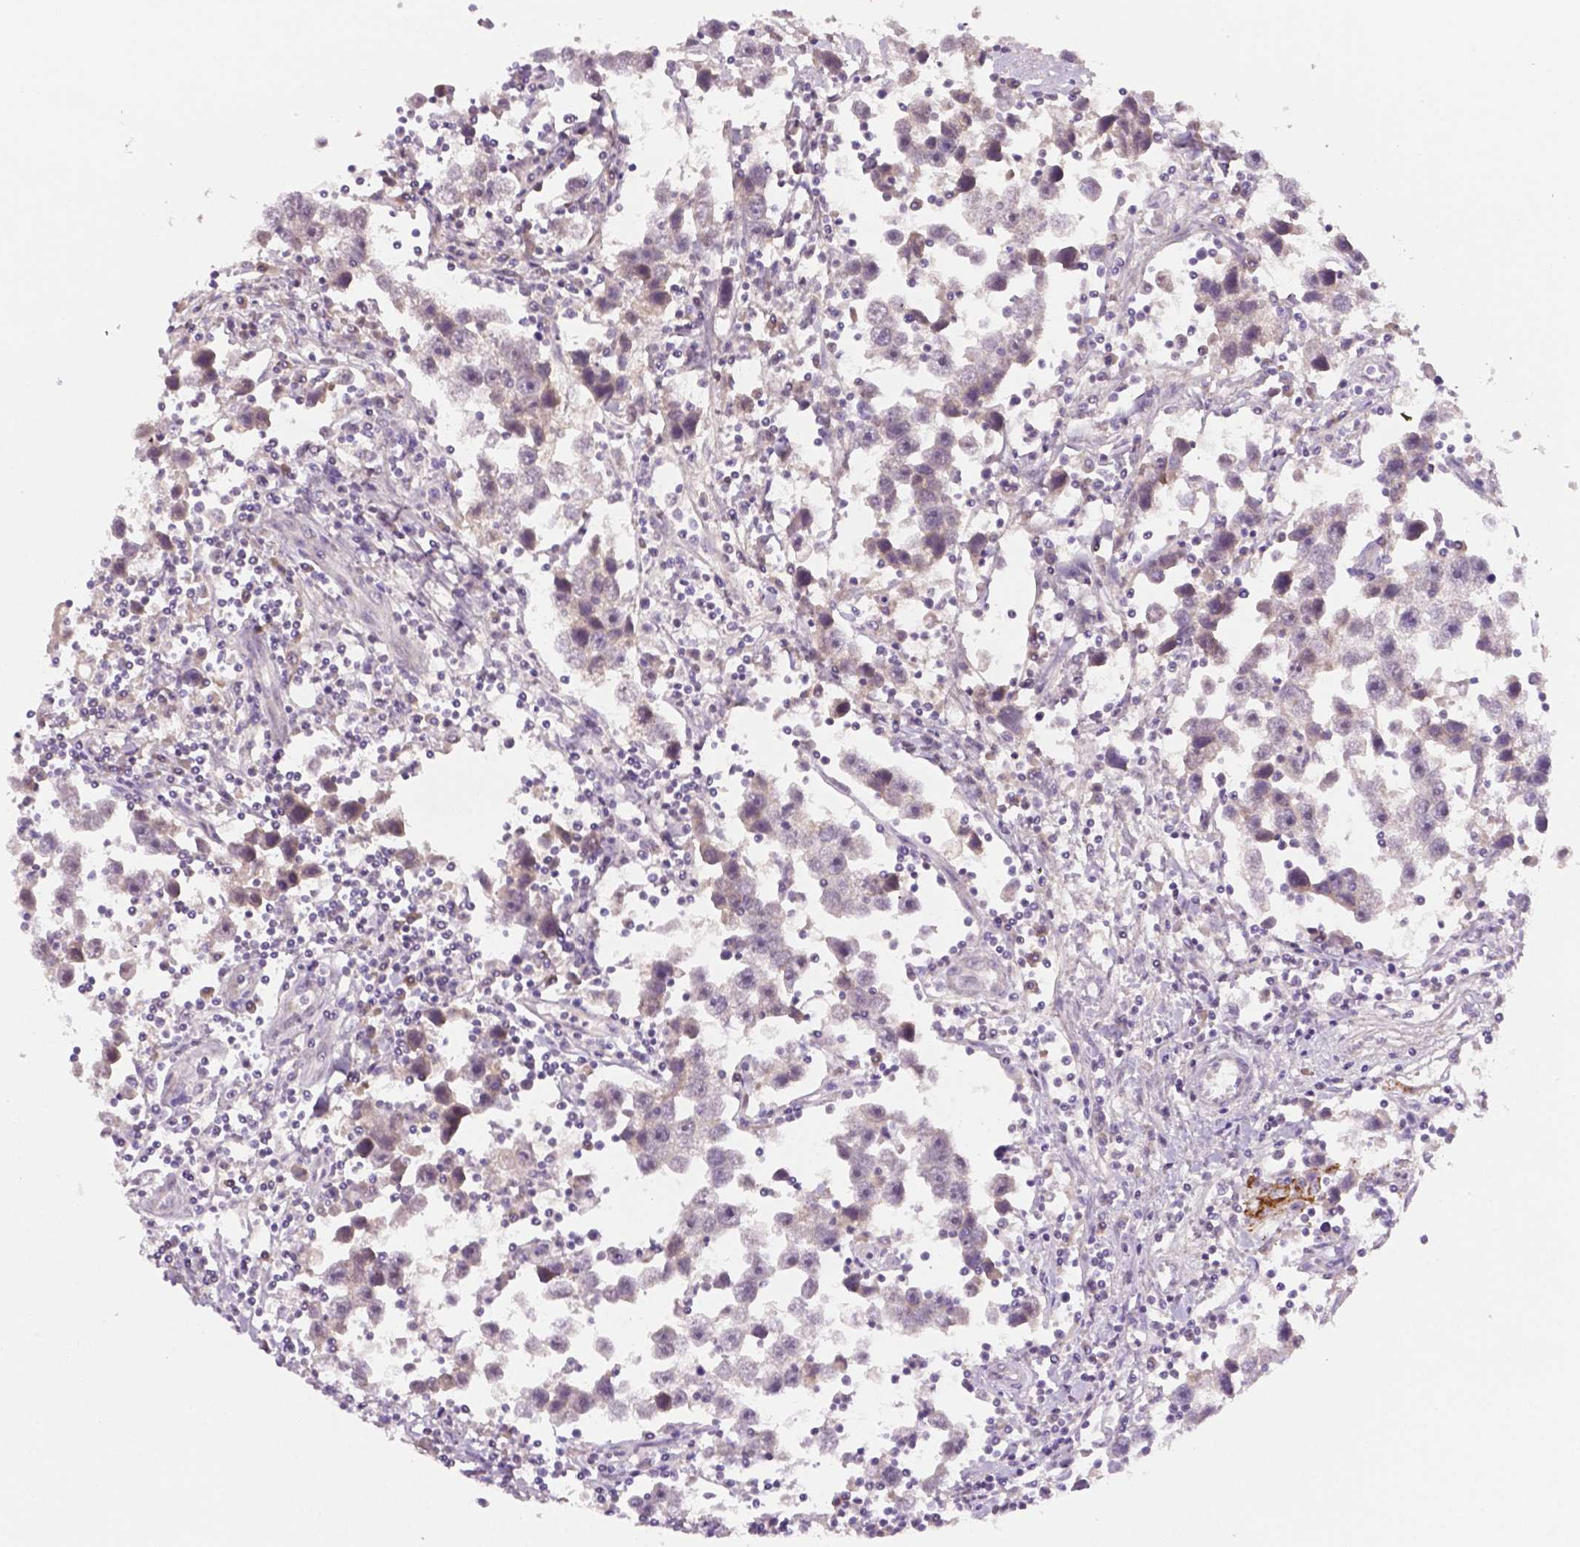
{"staining": {"intensity": "negative", "quantity": "none", "location": "none"}, "tissue": "testis cancer", "cell_type": "Tumor cells", "image_type": "cancer", "snomed": [{"axis": "morphology", "description": "Seminoma, NOS"}, {"axis": "topography", "description": "Testis"}], "caption": "Human testis seminoma stained for a protein using IHC reveals no staining in tumor cells.", "gene": "MROH6", "patient": {"sex": "male", "age": 30}}